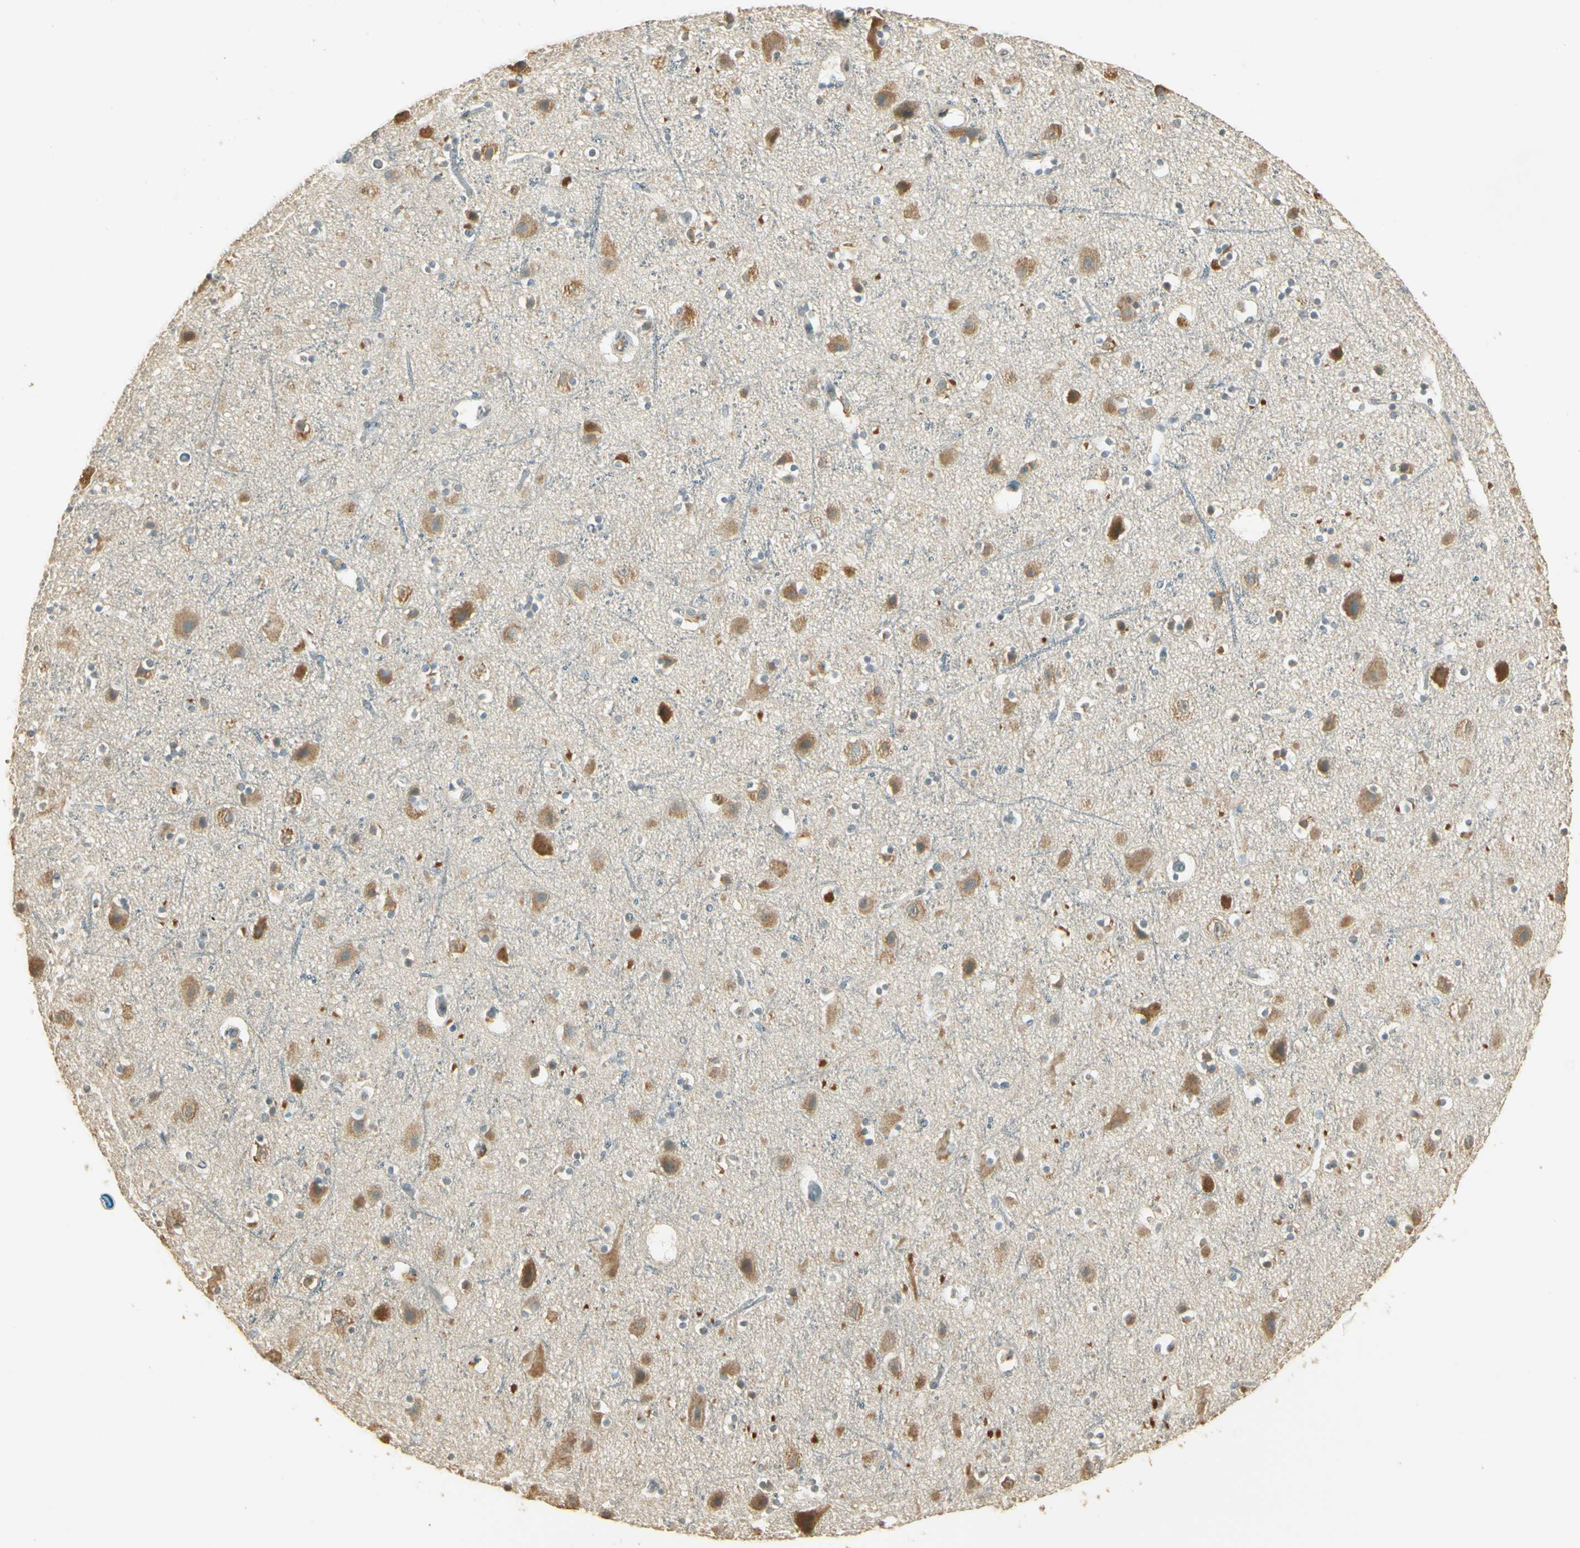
{"staining": {"intensity": "weak", "quantity": "25%-75%", "location": "cytoplasmic/membranous"}, "tissue": "cerebral cortex", "cell_type": "Endothelial cells", "image_type": "normal", "snomed": [{"axis": "morphology", "description": "Normal tissue, NOS"}, {"axis": "topography", "description": "Cerebral cortex"}], "caption": "Immunohistochemistry image of benign human cerebral cortex stained for a protein (brown), which exhibits low levels of weak cytoplasmic/membranous expression in approximately 25%-75% of endothelial cells.", "gene": "UXS1", "patient": {"sex": "male", "age": 45}}